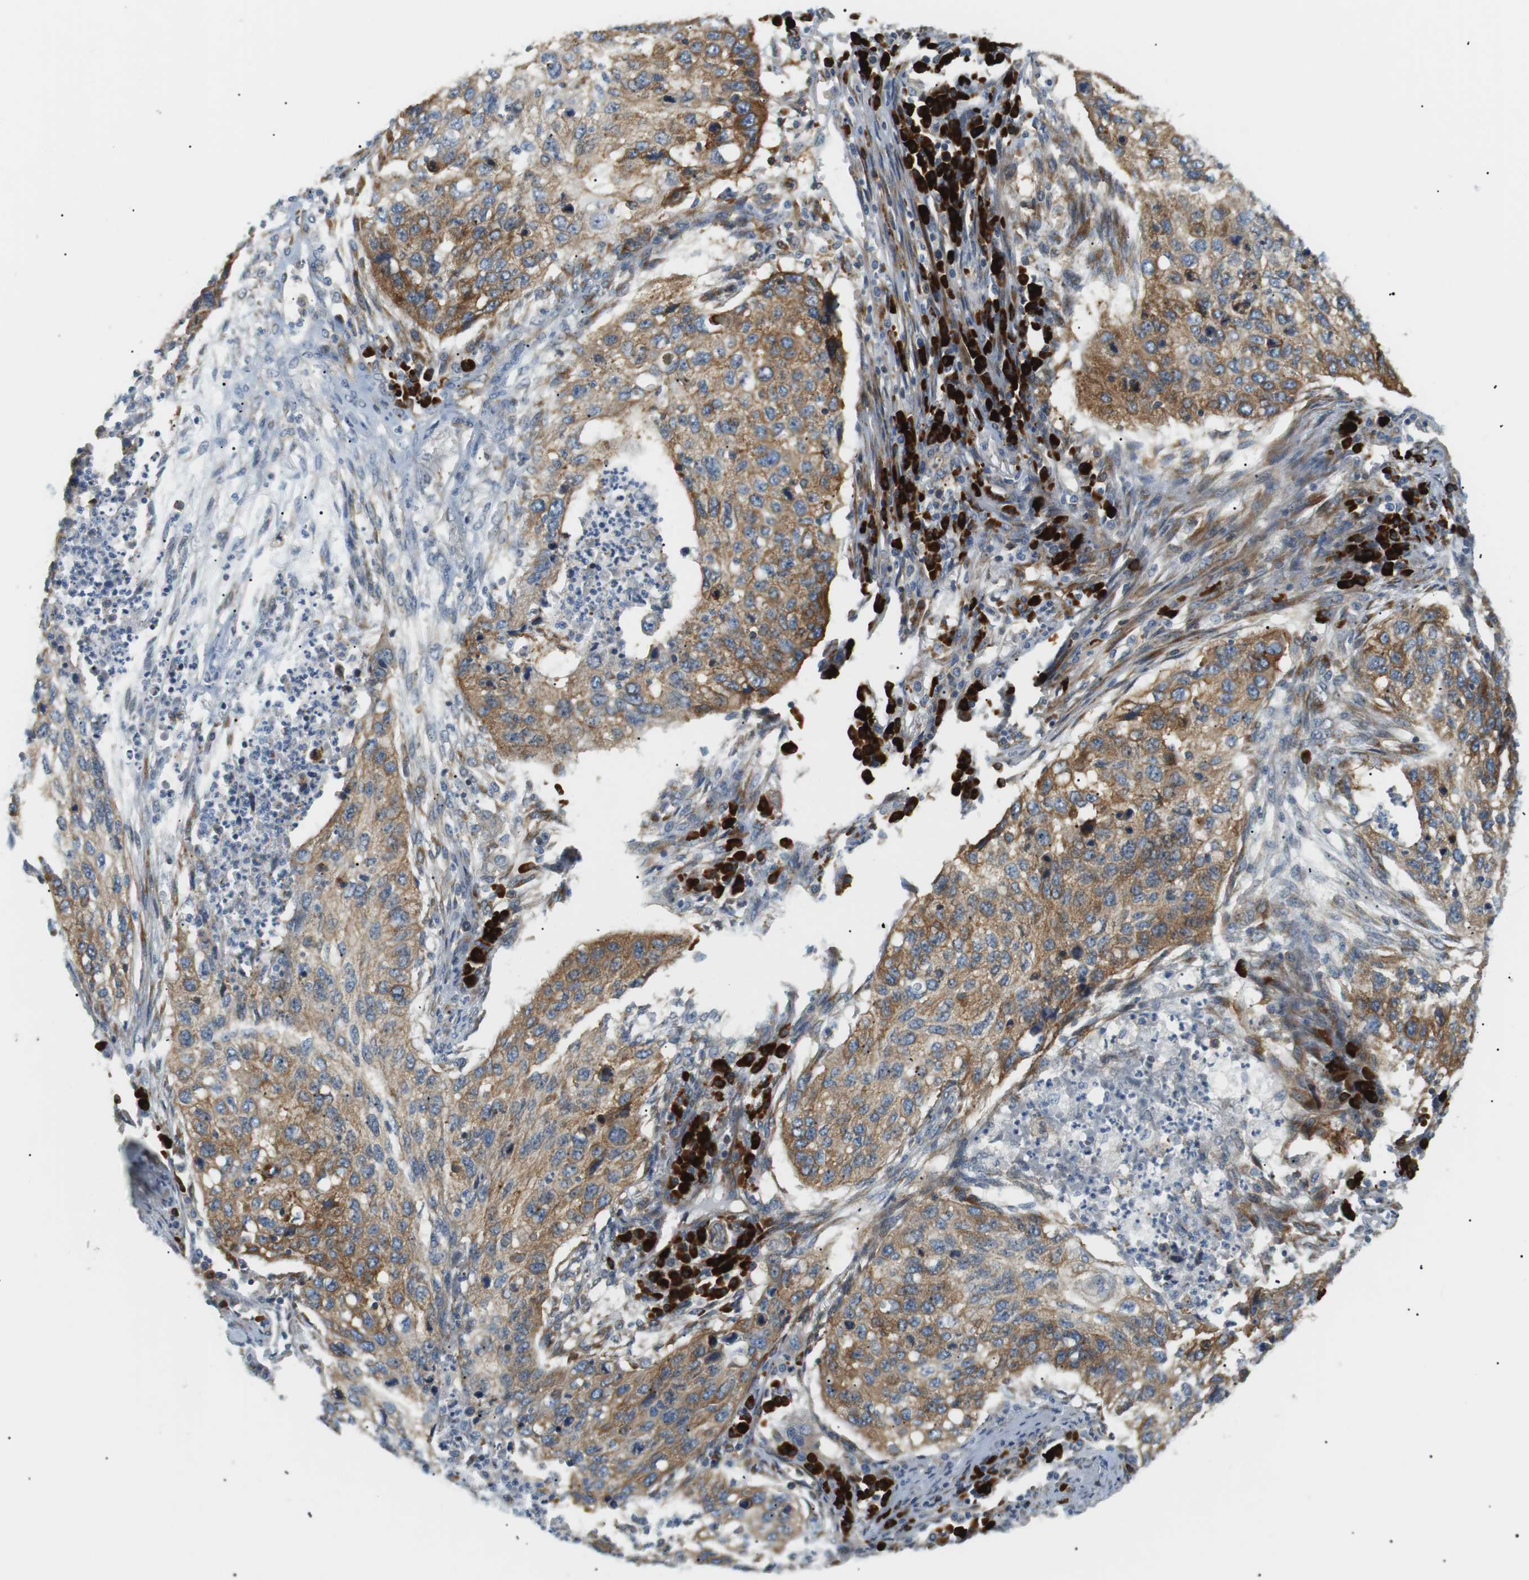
{"staining": {"intensity": "moderate", "quantity": ">75%", "location": "cytoplasmic/membranous"}, "tissue": "lung cancer", "cell_type": "Tumor cells", "image_type": "cancer", "snomed": [{"axis": "morphology", "description": "Squamous cell carcinoma, NOS"}, {"axis": "topography", "description": "Lung"}], "caption": "Moderate cytoplasmic/membranous protein positivity is identified in approximately >75% of tumor cells in squamous cell carcinoma (lung).", "gene": "TMEM200A", "patient": {"sex": "female", "age": 63}}